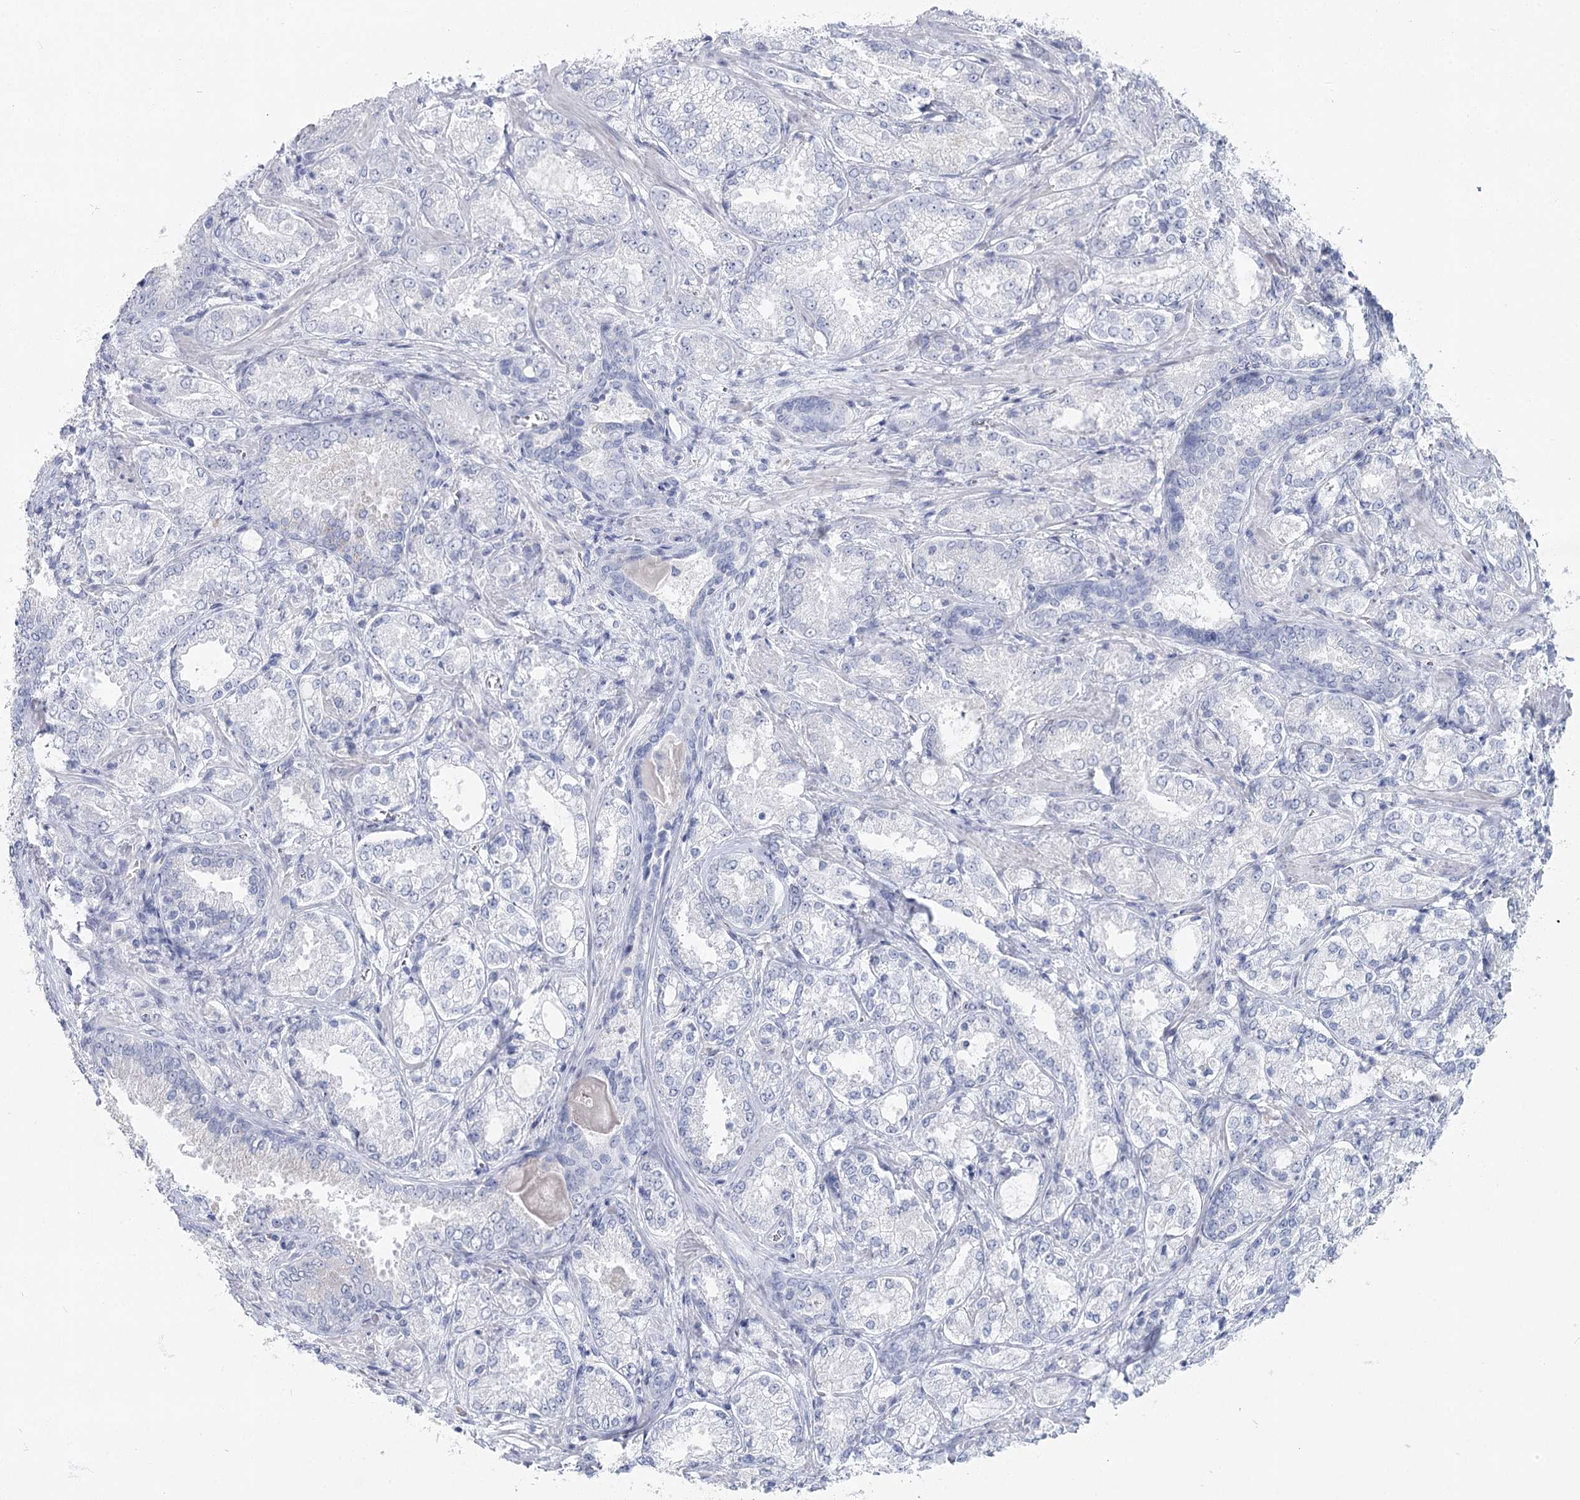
{"staining": {"intensity": "negative", "quantity": "none", "location": "none"}, "tissue": "prostate cancer", "cell_type": "Tumor cells", "image_type": "cancer", "snomed": [{"axis": "morphology", "description": "Adenocarcinoma, Low grade"}, {"axis": "topography", "description": "Prostate"}], "caption": "Immunohistochemistry (IHC) image of neoplastic tissue: human low-grade adenocarcinoma (prostate) stained with DAB demonstrates no significant protein positivity in tumor cells.", "gene": "IFIT5", "patient": {"sex": "male", "age": 74}}